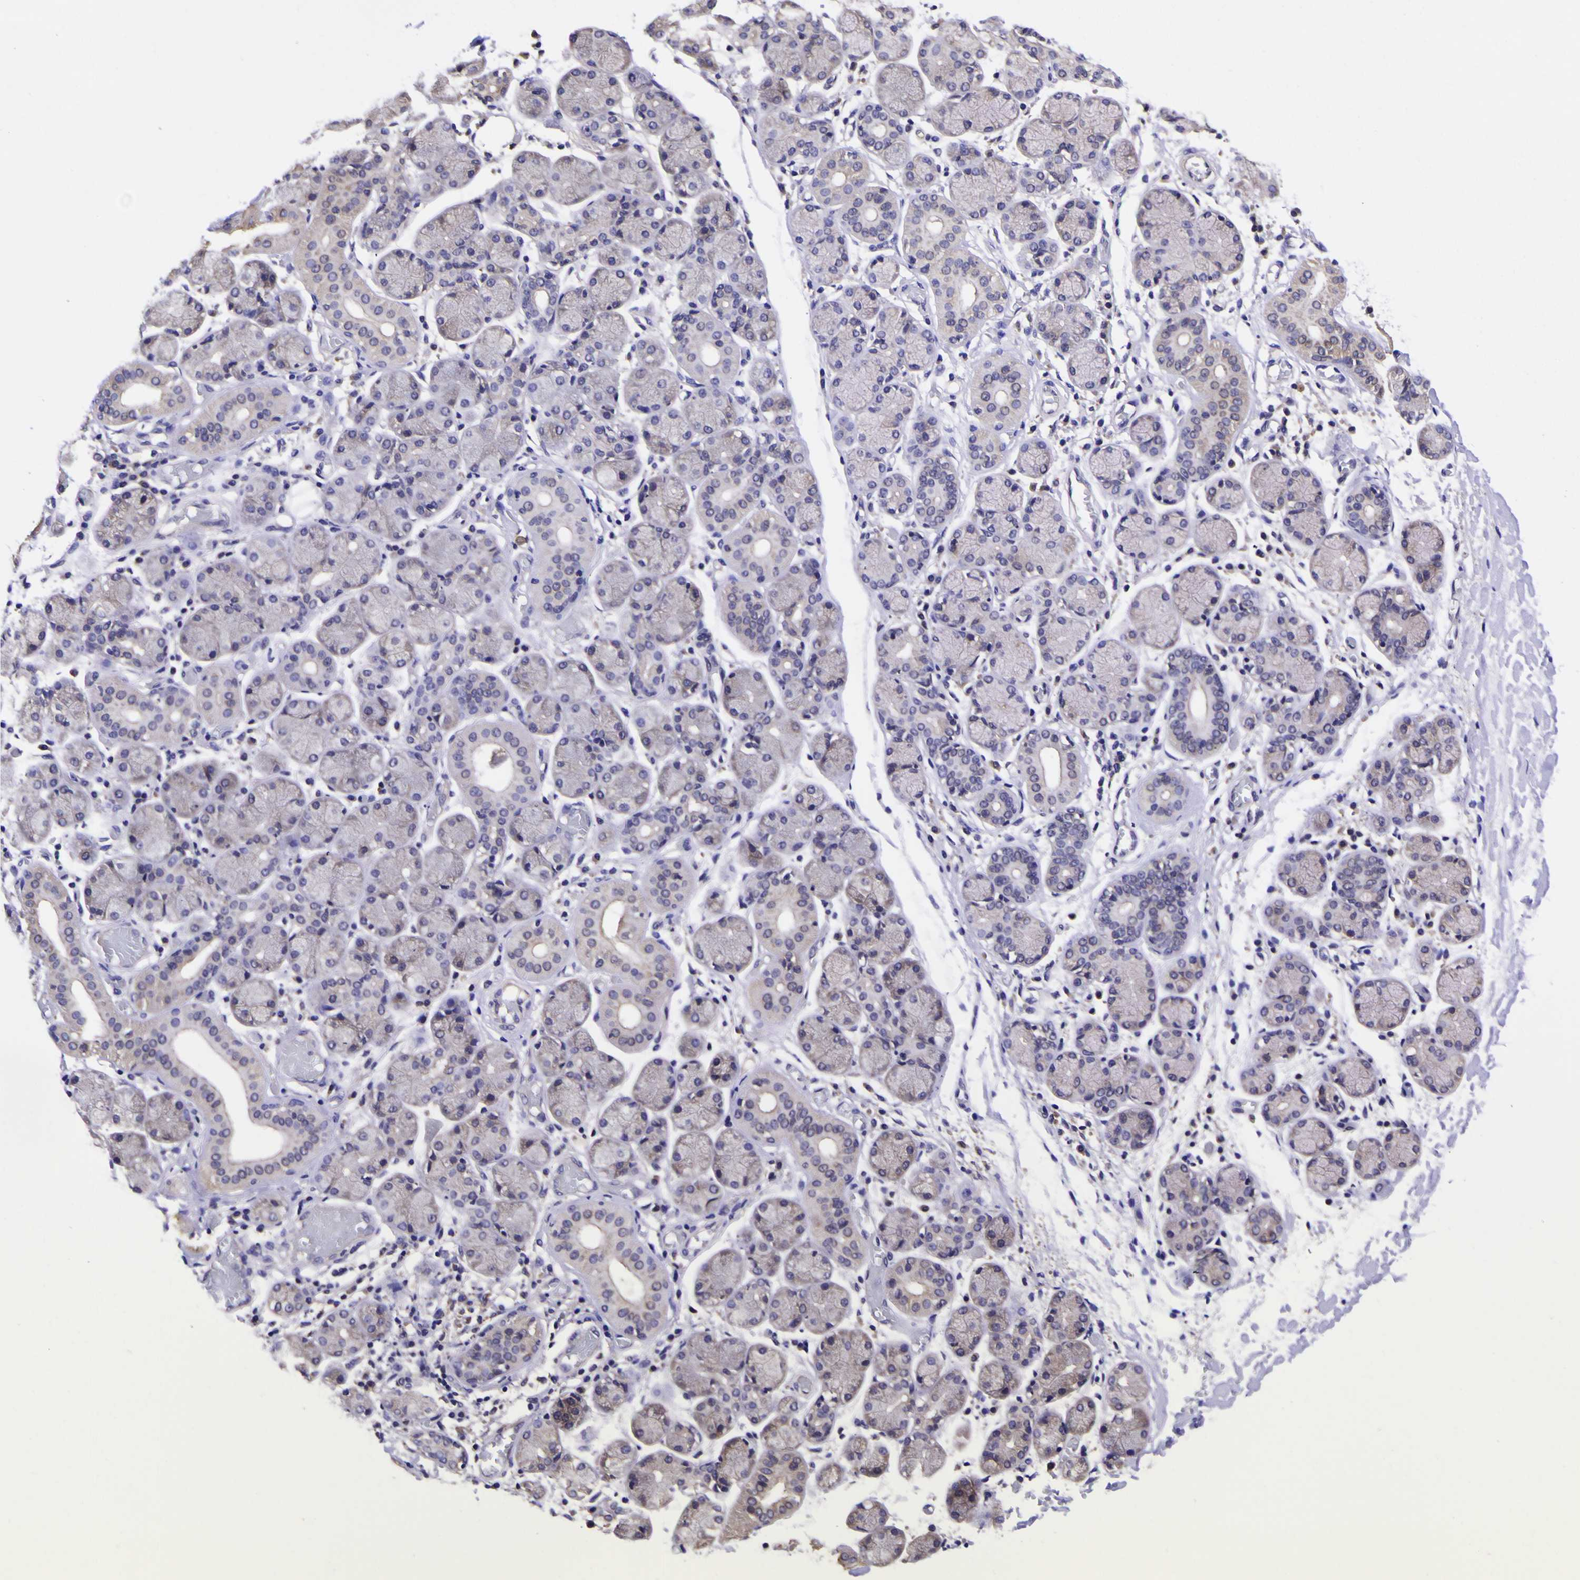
{"staining": {"intensity": "weak", "quantity": "25%-75%", "location": "cytoplasmic/membranous"}, "tissue": "salivary gland", "cell_type": "Glandular cells", "image_type": "normal", "snomed": [{"axis": "morphology", "description": "Normal tissue, NOS"}, {"axis": "topography", "description": "Salivary gland"}], "caption": "The image reveals staining of normal salivary gland, revealing weak cytoplasmic/membranous protein staining (brown color) within glandular cells.", "gene": "MAPK14", "patient": {"sex": "female", "age": 24}}